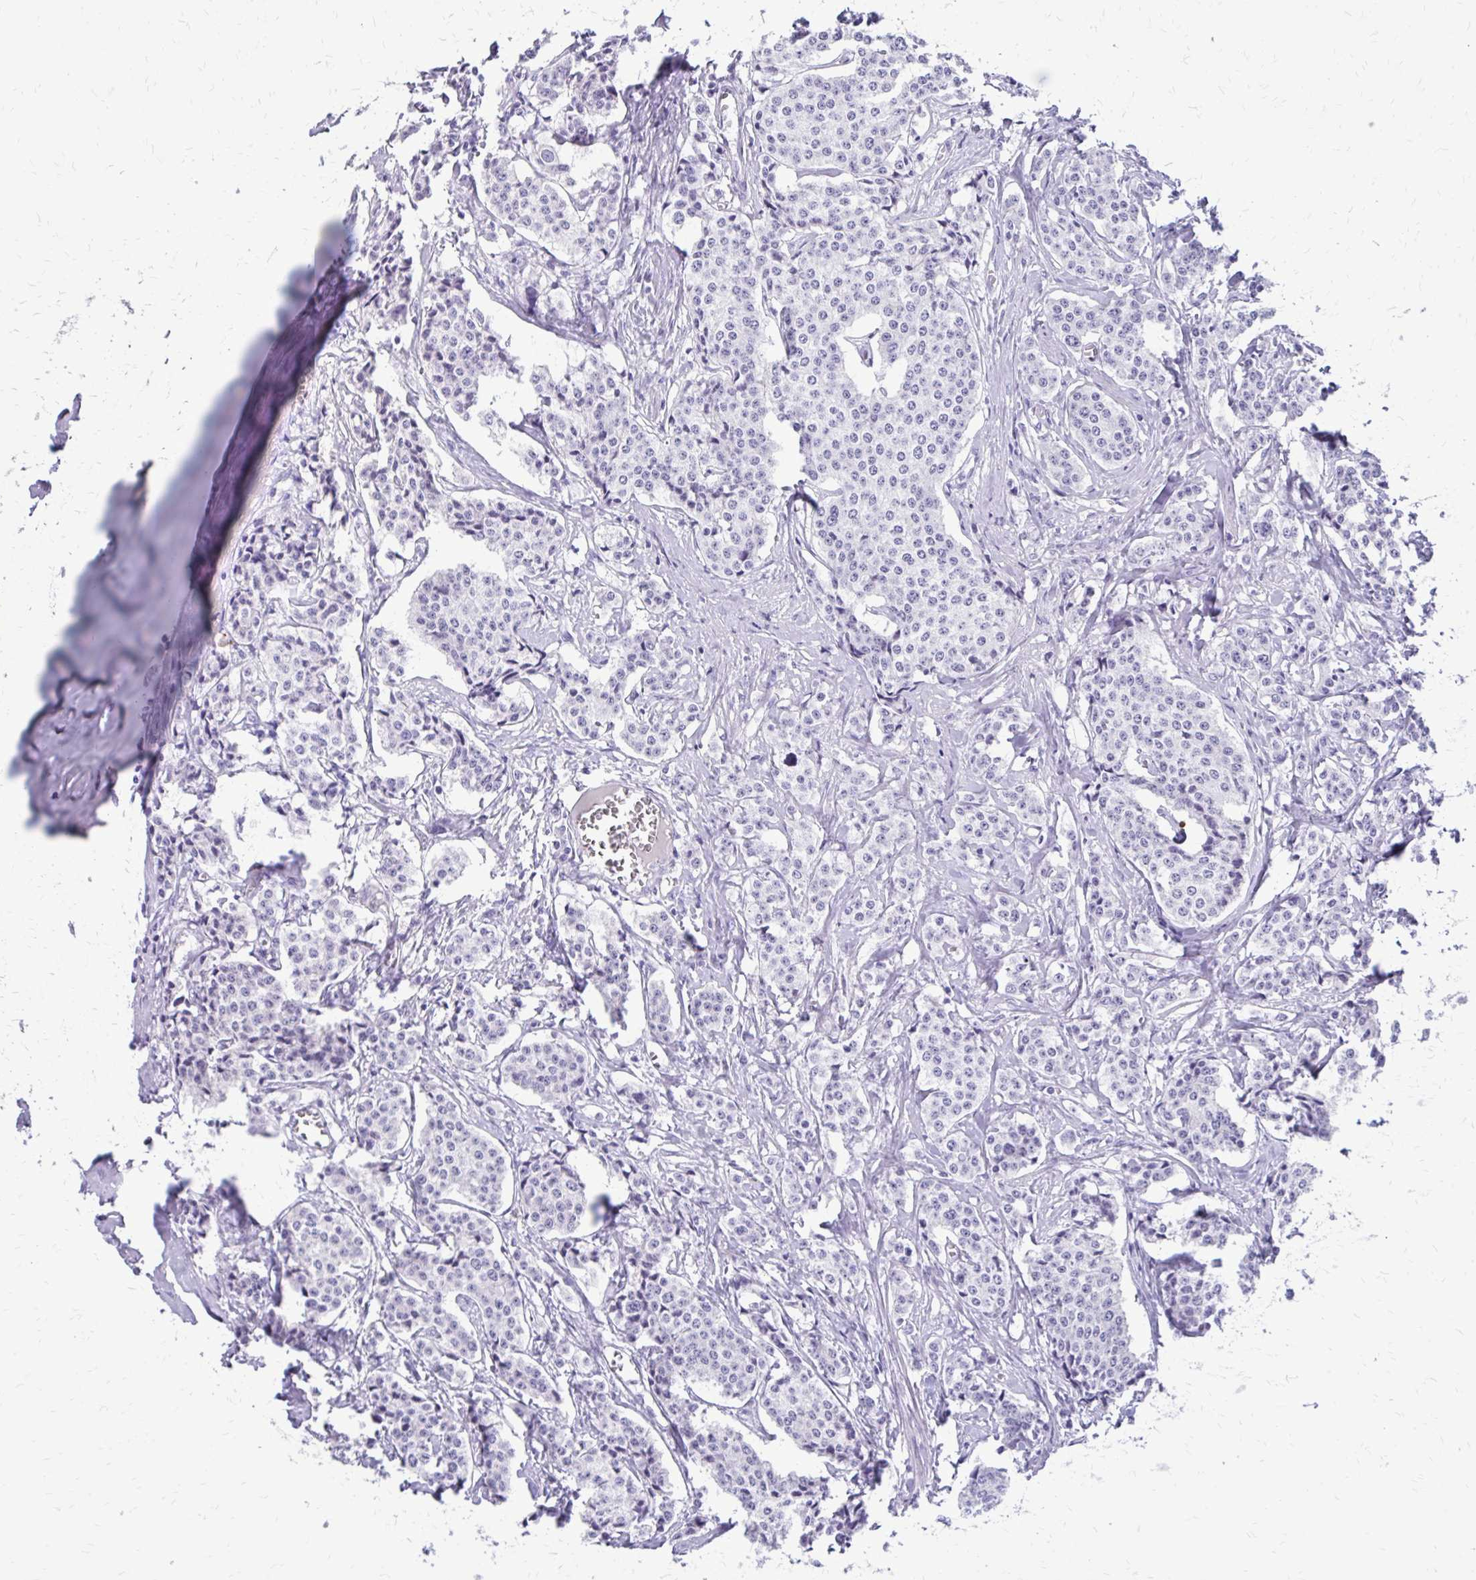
{"staining": {"intensity": "negative", "quantity": "none", "location": "none"}, "tissue": "carcinoid", "cell_type": "Tumor cells", "image_type": "cancer", "snomed": [{"axis": "morphology", "description": "Carcinoid, malignant, NOS"}, {"axis": "topography", "description": "Small intestine"}], "caption": "IHC of human carcinoid exhibits no expression in tumor cells. (DAB (3,3'-diaminobenzidine) immunohistochemistry with hematoxylin counter stain).", "gene": "SATL1", "patient": {"sex": "female", "age": 64}}